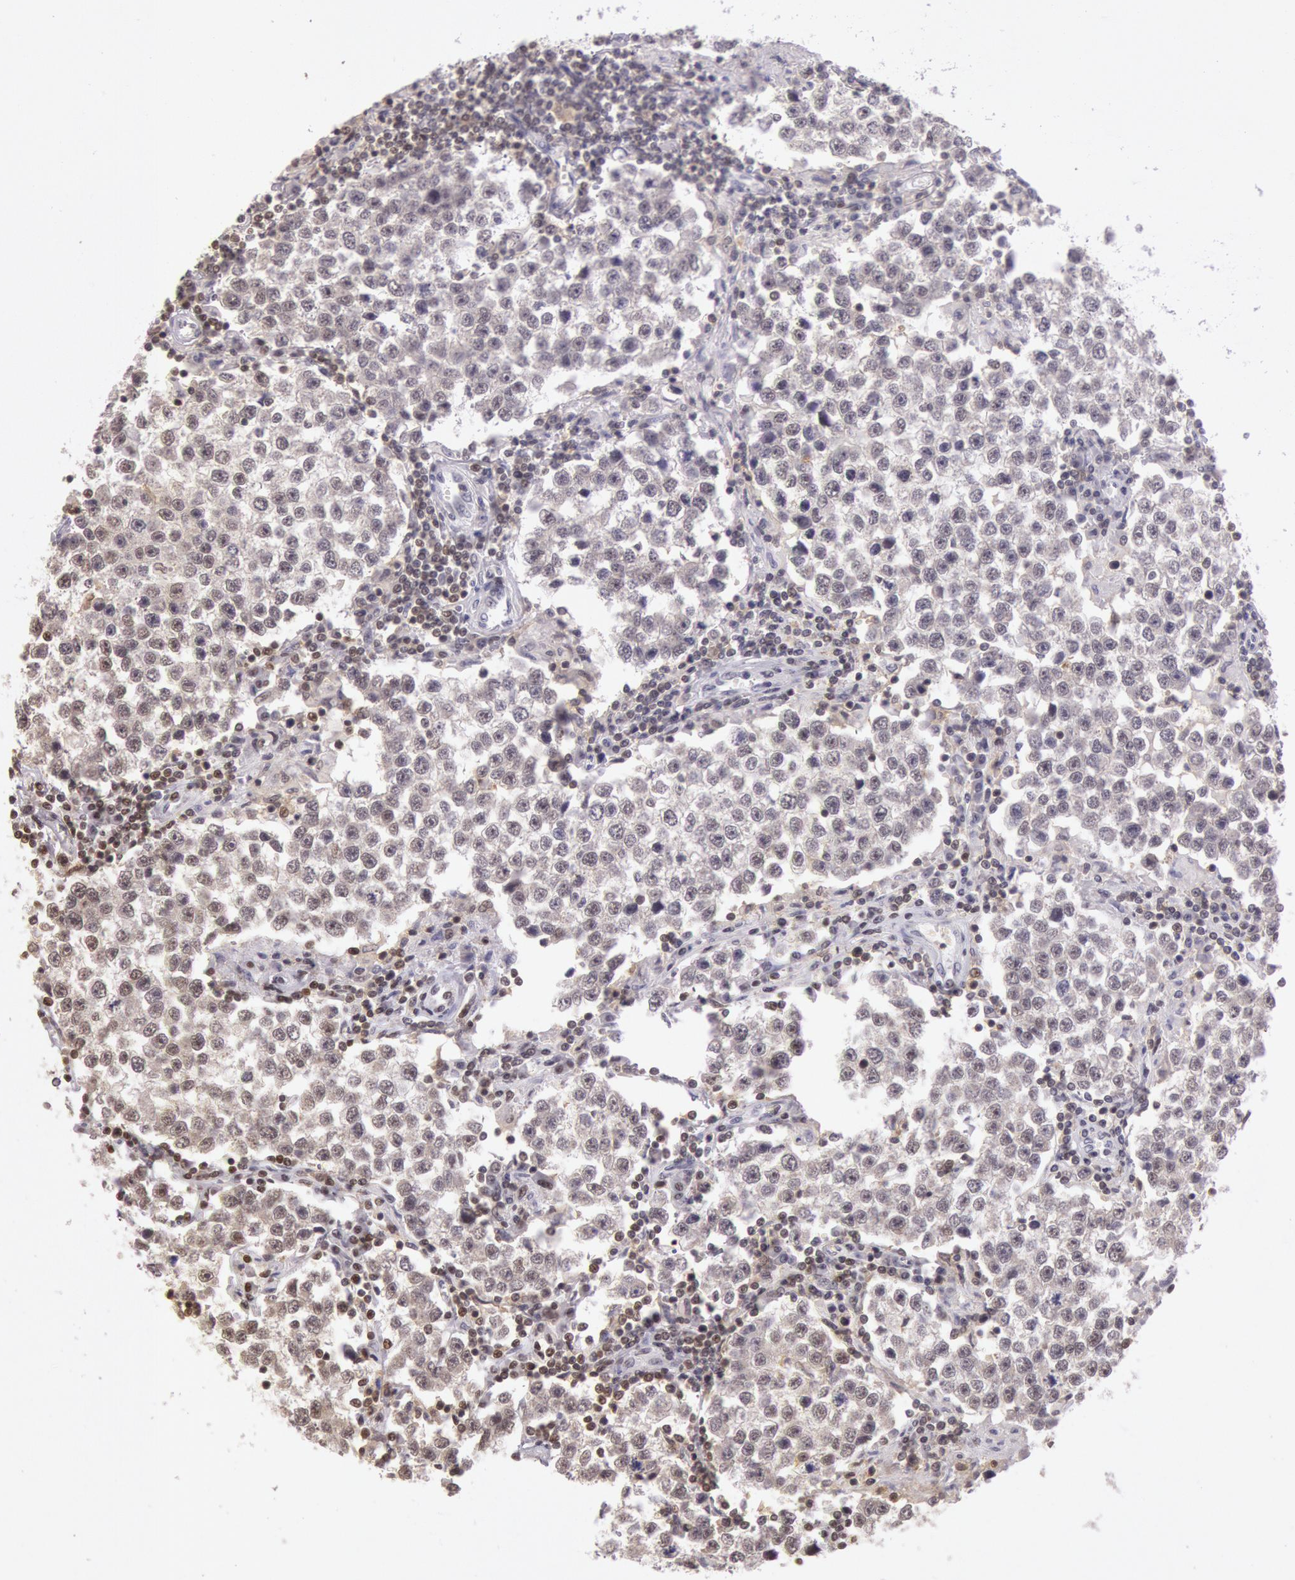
{"staining": {"intensity": "moderate", "quantity": ">75%", "location": "nuclear"}, "tissue": "testis cancer", "cell_type": "Tumor cells", "image_type": "cancer", "snomed": [{"axis": "morphology", "description": "Seminoma, NOS"}, {"axis": "topography", "description": "Testis"}], "caption": "Immunohistochemistry (IHC) of human testis cancer (seminoma) demonstrates medium levels of moderate nuclear staining in about >75% of tumor cells.", "gene": "ESS2", "patient": {"sex": "male", "age": 36}}